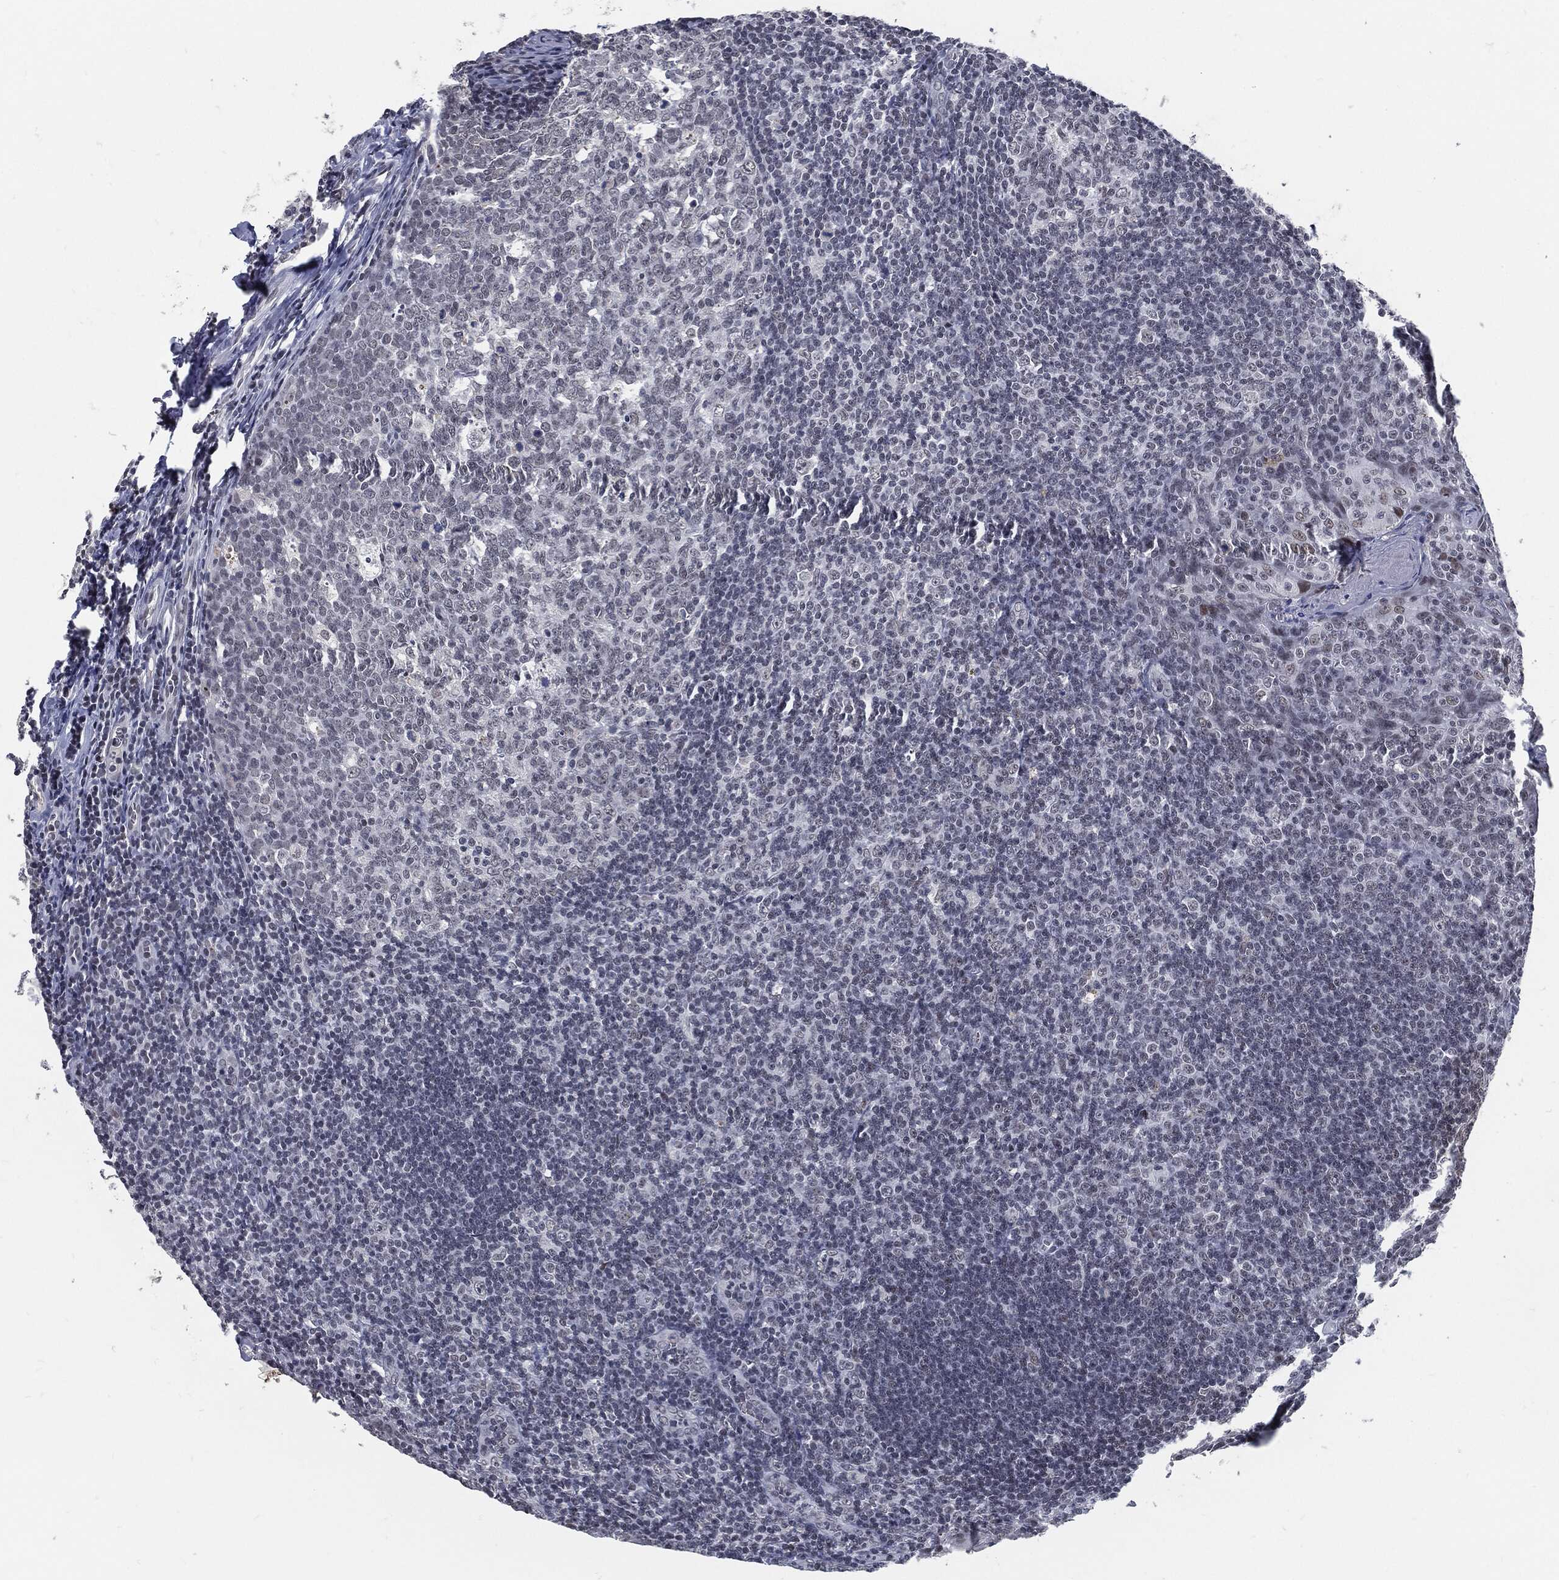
{"staining": {"intensity": "negative", "quantity": "none", "location": "none"}, "tissue": "tonsil", "cell_type": "Germinal center cells", "image_type": "normal", "snomed": [{"axis": "morphology", "description": "Normal tissue, NOS"}, {"axis": "topography", "description": "Tonsil"}], "caption": "An IHC histopathology image of normal tonsil is shown. There is no staining in germinal center cells of tonsil. Nuclei are stained in blue.", "gene": "ANXA1", "patient": {"sex": "male", "age": 20}}